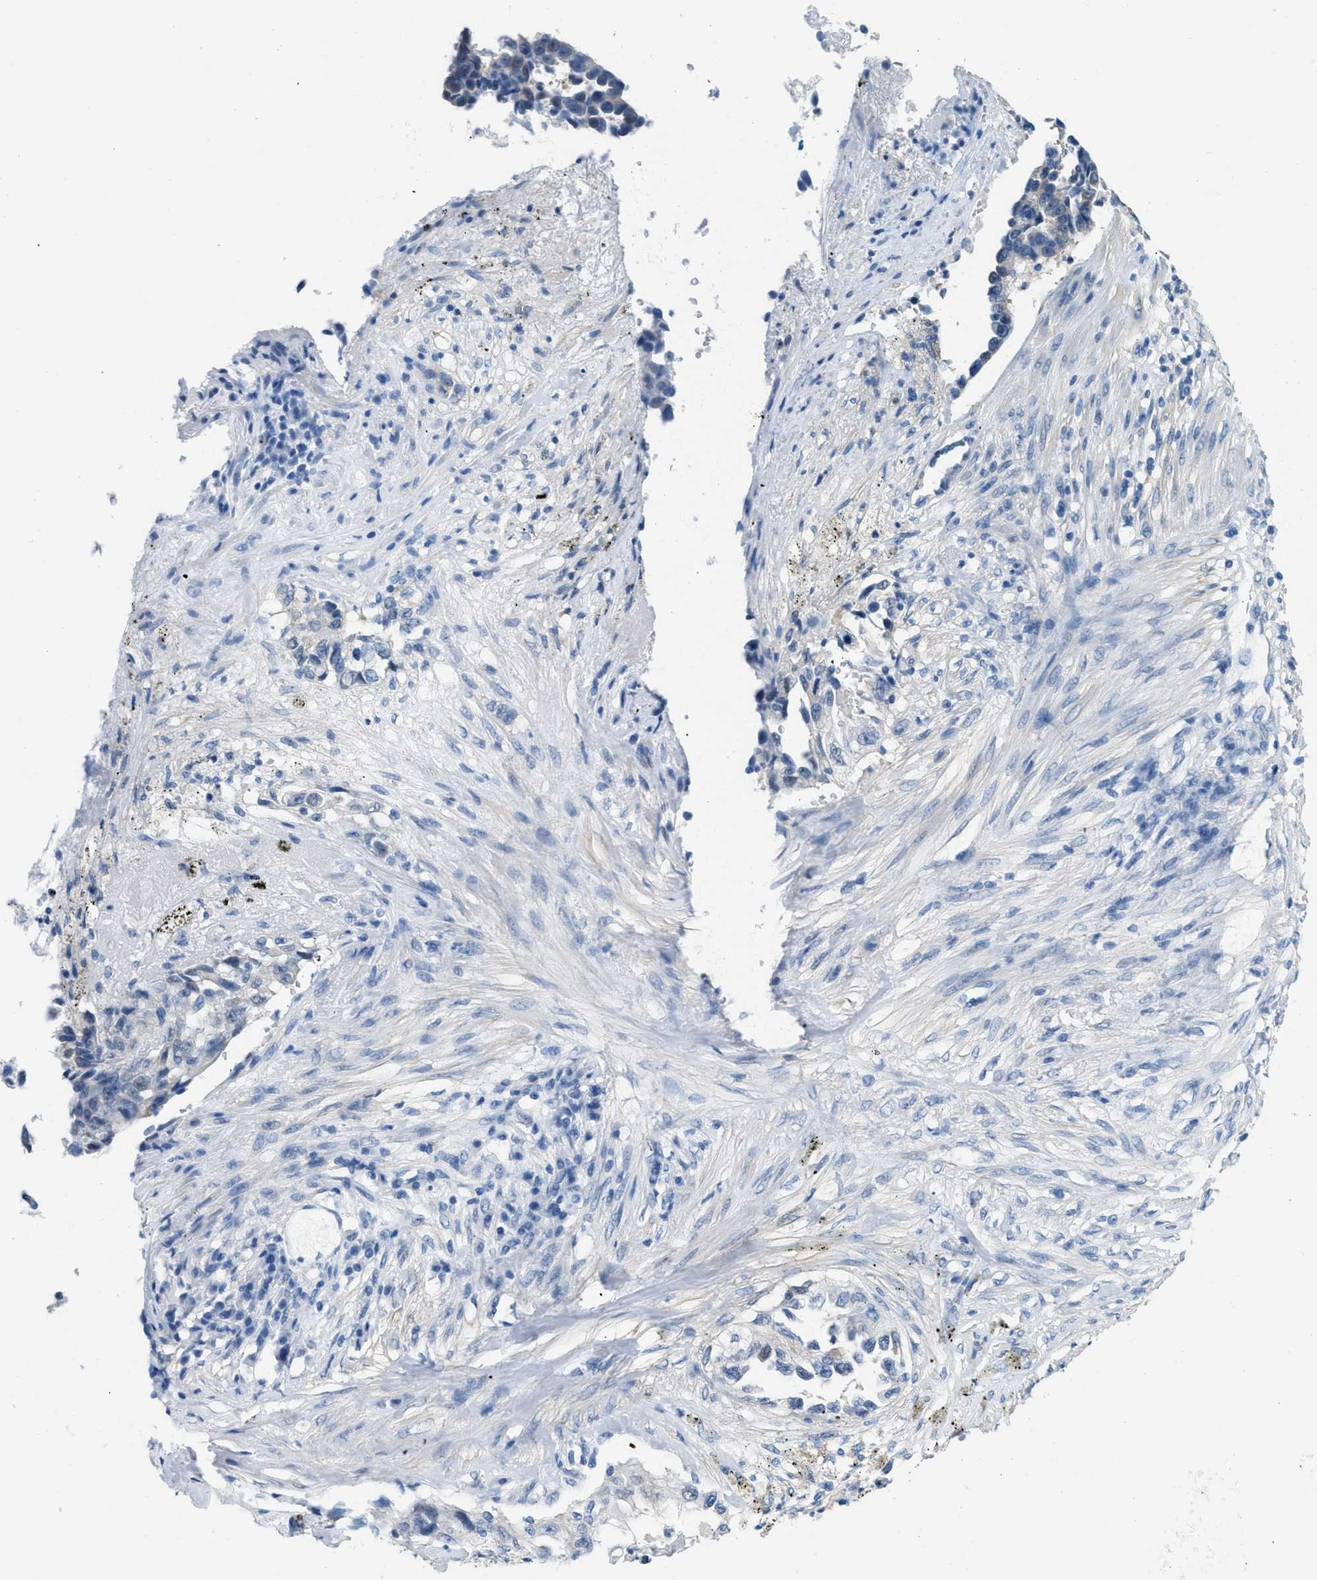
{"staining": {"intensity": "negative", "quantity": "none", "location": "none"}, "tissue": "lung cancer", "cell_type": "Tumor cells", "image_type": "cancer", "snomed": [{"axis": "morphology", "description": "Adenocarcinoma, NOS"}, {"axis": "topography", "description": "Lung"}], "caption": "An immunohistochemistry histopathology image of lung cancer (adenocarcinoma) is shown. There is no staining in tumor cells of lung cancer (adenocarcinoma).", "gene": "SPAM1", "patient": {"sex": "female", "age": 51}}